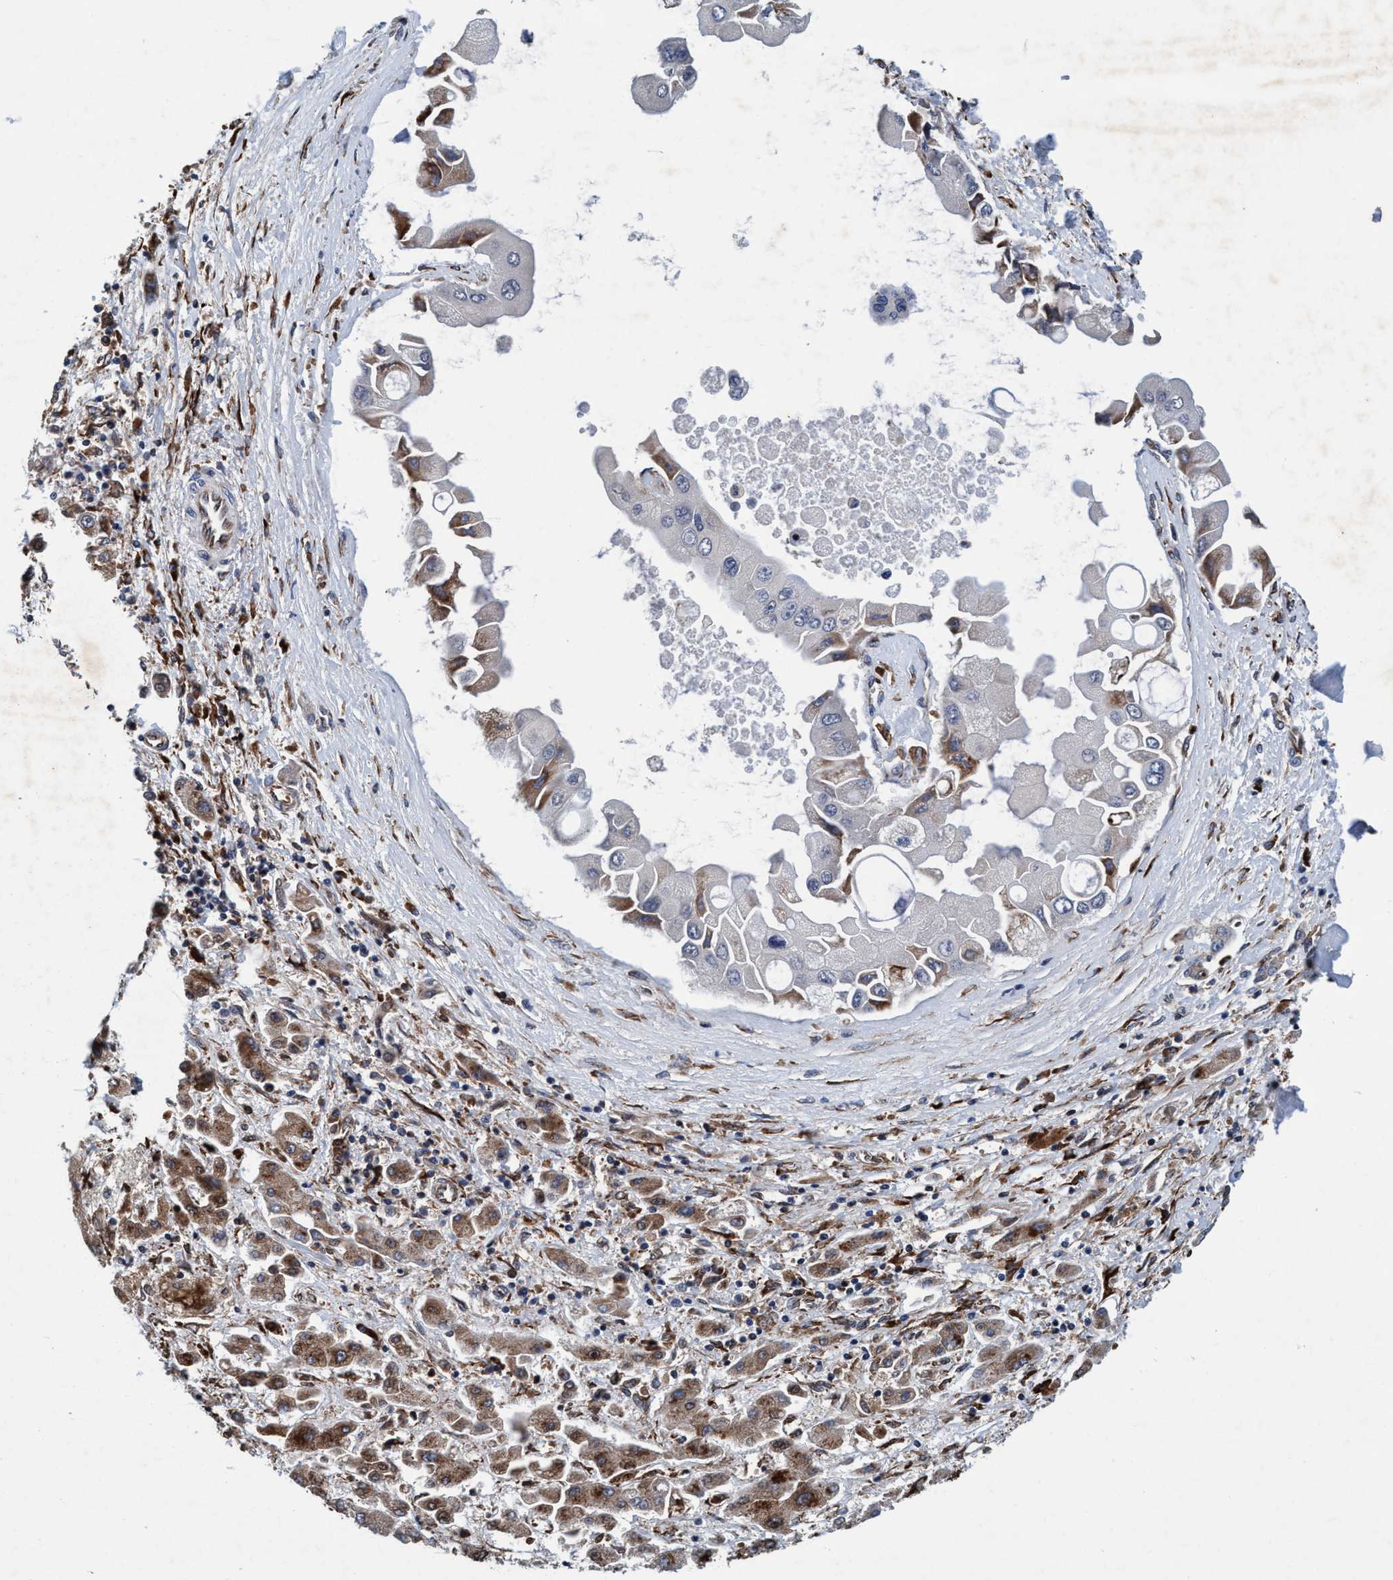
{"staining": {"intensity": "moderate", "quantity": "25%-75%", "location": "cytoplasmic/membranous"}, "tissue": "liver cancer", "cell_type": "Tumor cells", "image_type": "cancer", "snomed": [{"axis": "morphology", "description": "Cholangiocarcinoma"}, {"axis": "topography", "description": "Liver"}], "caption": "This is a histology image of immunohistochemistry (IHC) staining of liver cancer, which shows moderate expression in the cytoplasmic/membranous of tumor cells.", "gene": "ENDOG", "patient": {"sex": "male", "age": 50}}